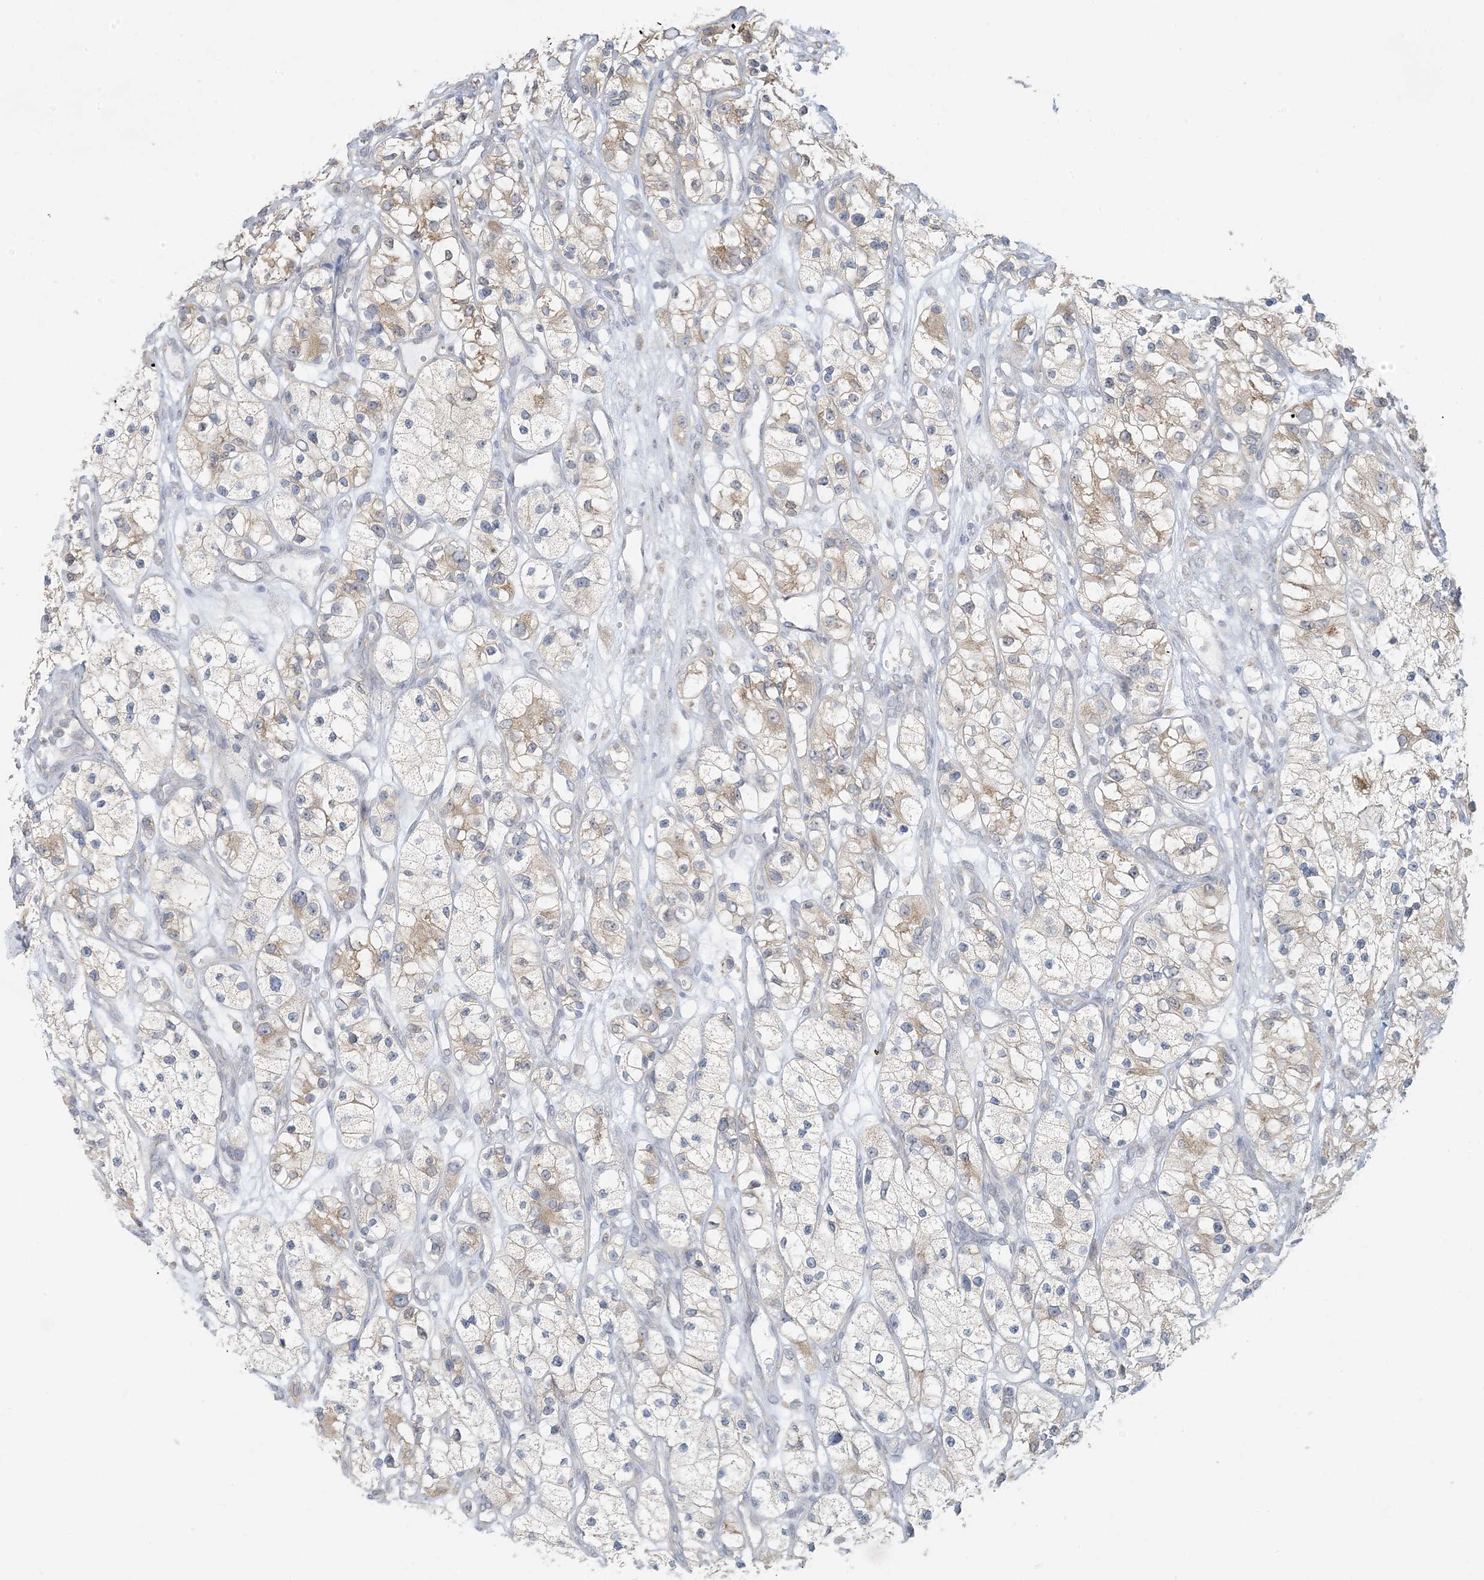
{"staining": {"intensity": "weak", "quantity": "25%-75%", "location": "cytoplasmic/membranous"}, "tissue": "renal cancer", "cell_type": "Tumor cells", "image_type": "cancer", "snomed": [{"axis": "morphology", "description": "Adenocarcinoma, NOS"}, {"axis": "topography", "description": "Kidney"}], "caption": "Immunohistochemical staining of renal cancer (adenocarcinoma) displays low levels of weak cytoplasmic/membranous positivity in approximately 25%-75% of tumor cells.", "gene": "EEFSEC", "patient": {"sex": "female", "age": 57}}